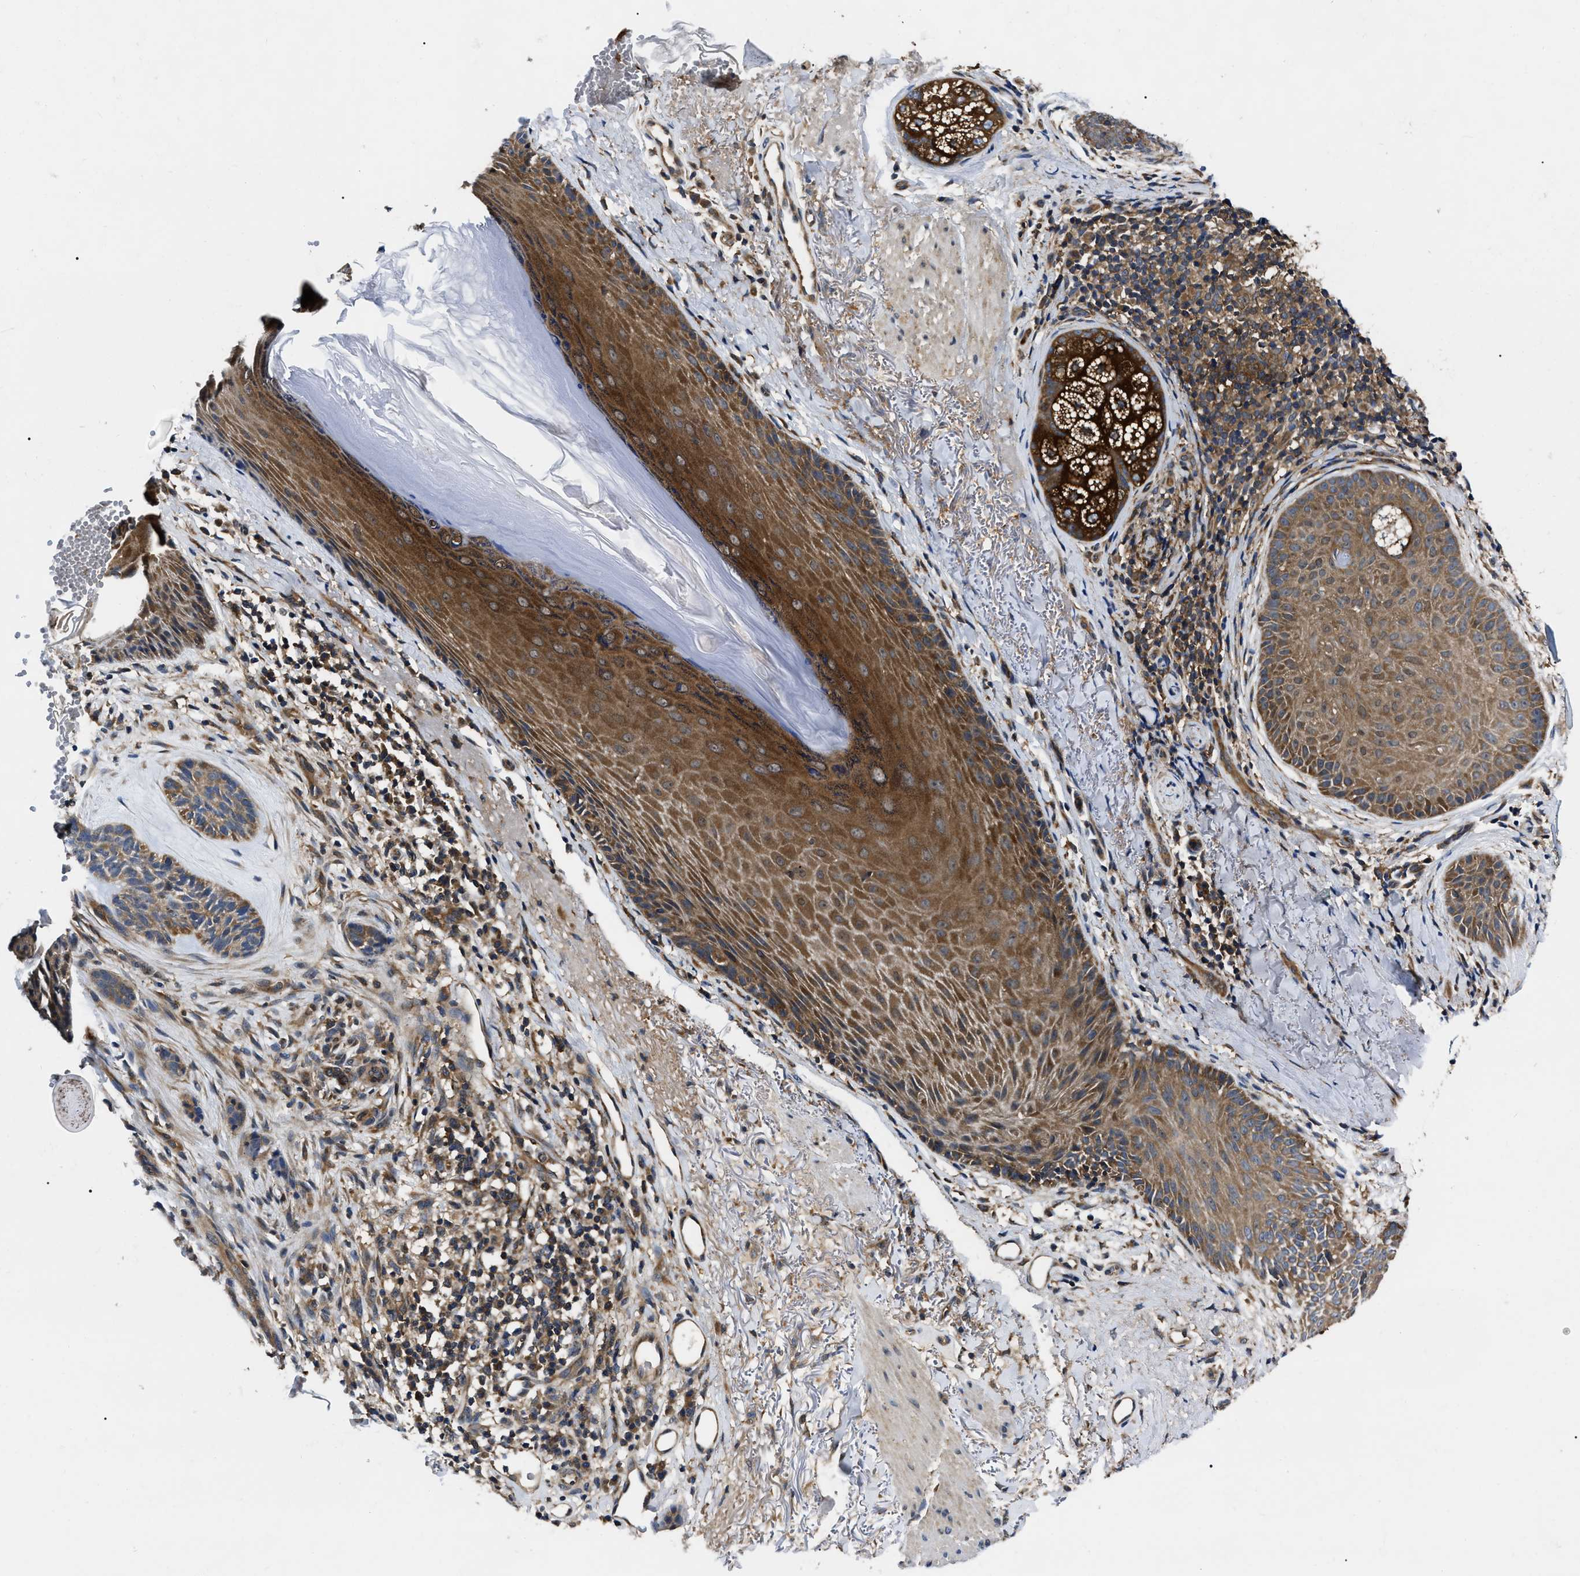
{"staining": {"intensity": "moderate", "quantity": "<25%", "location": "cytoplasmic/membranous"}, "tissue": "skin cancer", "cell_type": "Tumor cells", "image_type": "cancer", "snomed": [{"axis": "morphology", "description": "Basal cell carcinoma"}, {"axis": "topography", "description": "Skin"}], "caption": "Brown immunohistochemical staining in skin cancer (basal cell carcinoma) displays moderate cytoplasmic/membranous staining in about <25% of tumor cells.", "gene": "GET4", "patient": {"sex": "male", "age": 55}}